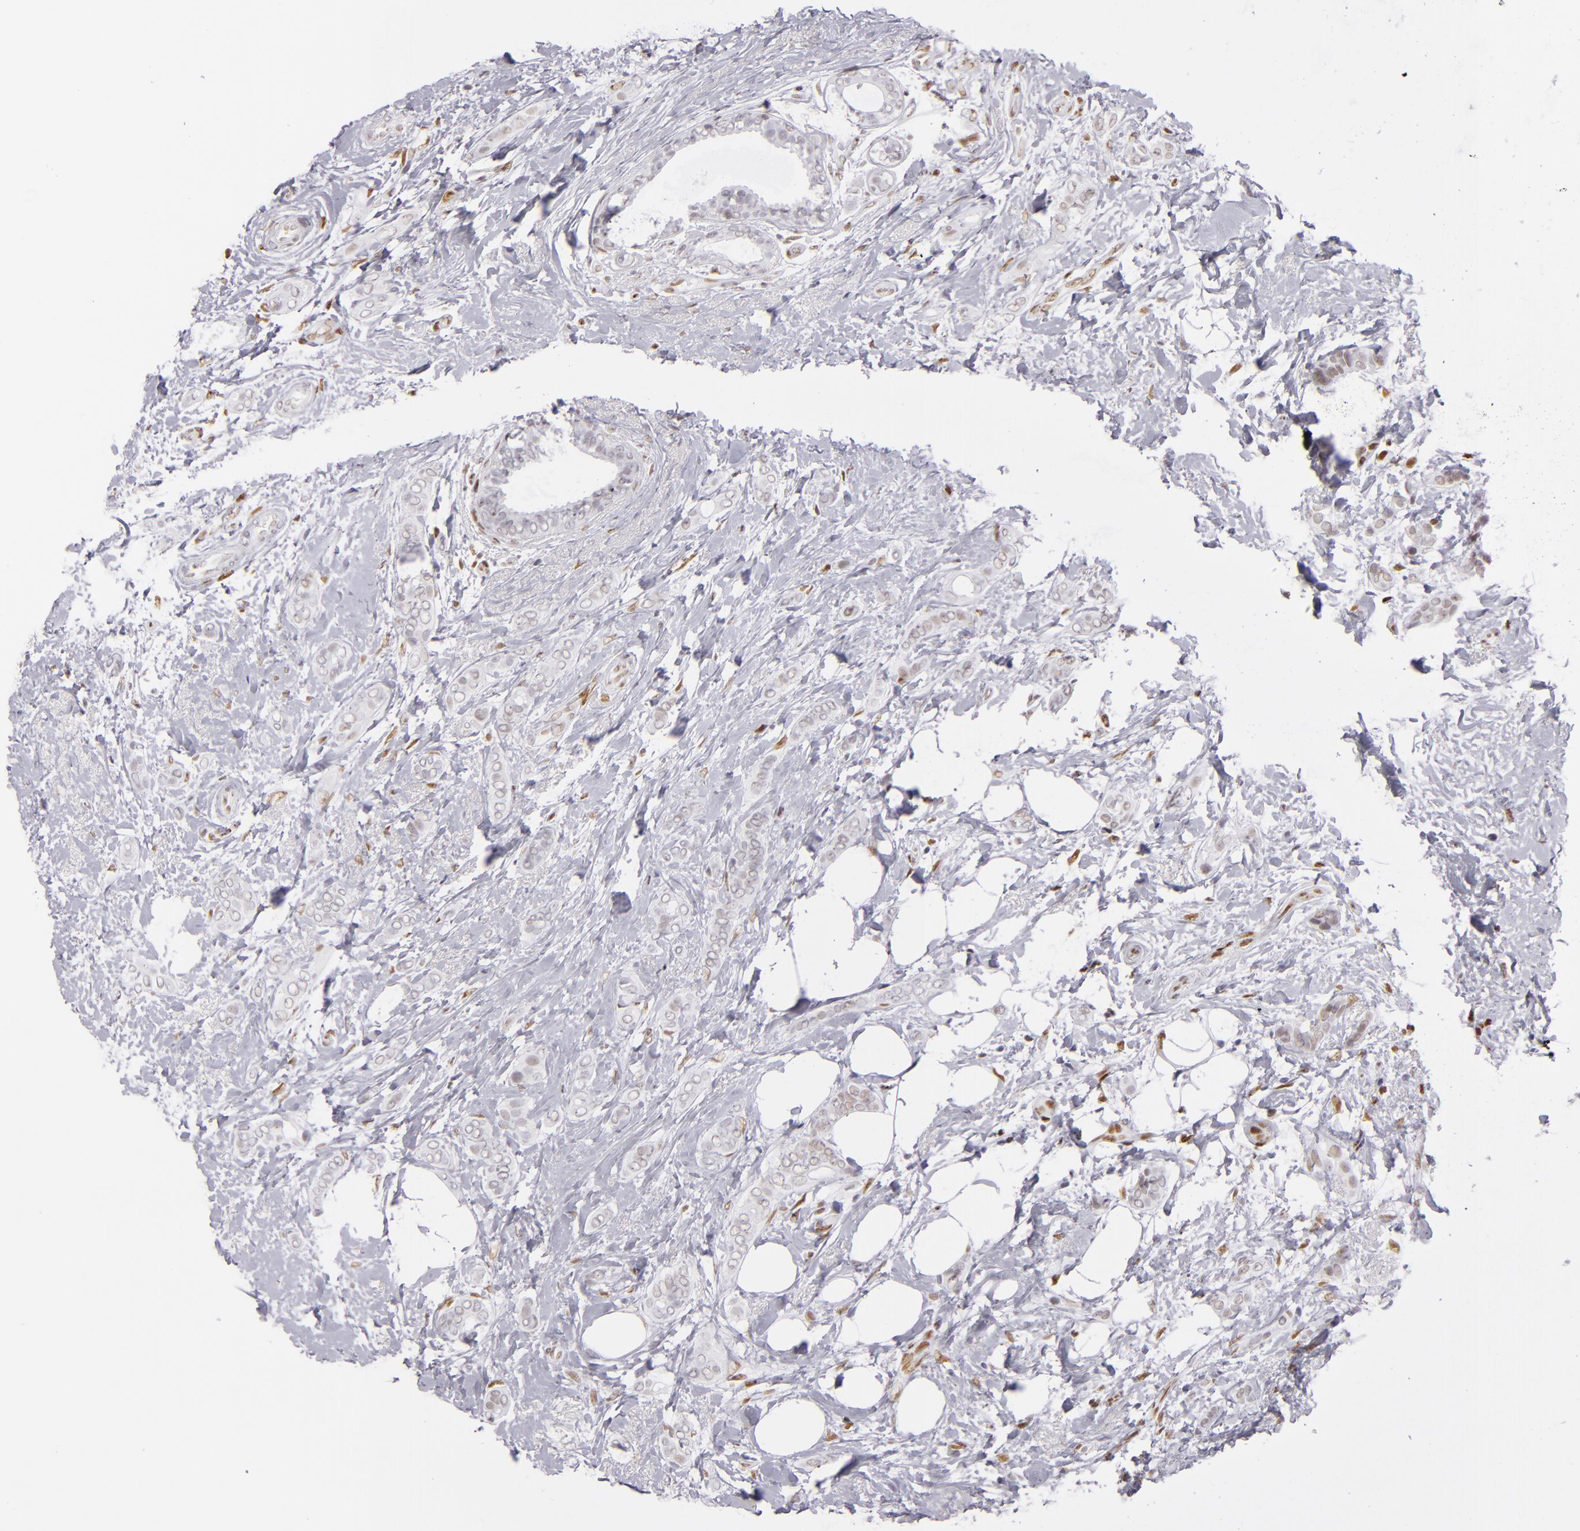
{"staining": {"intensity": "weak", "quantity": "<25%", "location": "nuclear"}, "tissue": "breast cancer", "cell_type": "Tumor cells", "image_type": "cancer", "snomed": [{"axis": "morphology", "description": "Duct carcinoma"}, {"axis": "topography", "description": "Breast"}], "caption": "Histopathology image shows no protein expression in tumor cells of breast cancer tissue.", "gene": "TOP3A", "patient": {"sex": "female", "age": 54}}